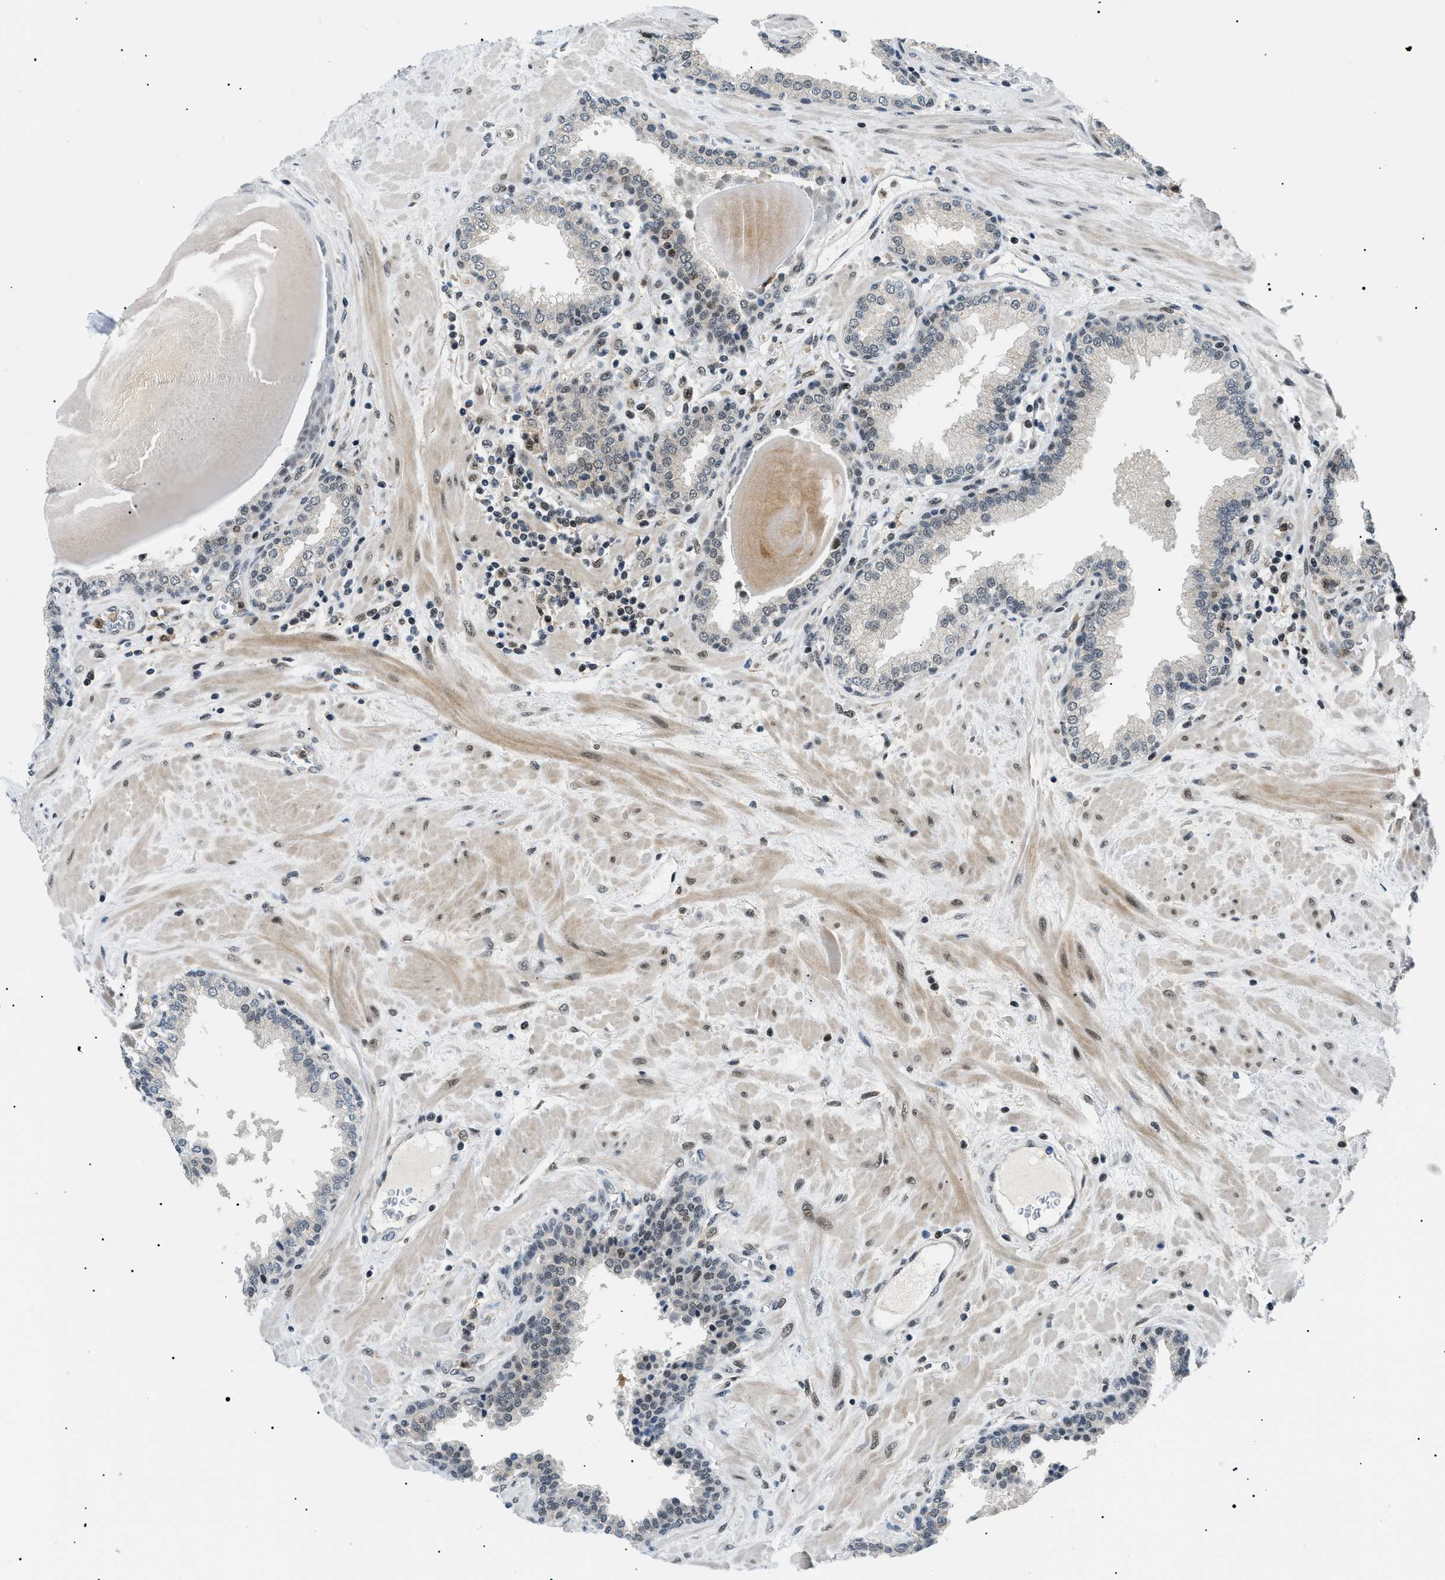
{"staining": {"intensity": "weak", "quantity": "<25%", "location": "nuclear"}, "tissue": "prostate", "cell_type": "Glandular cells", "image_type": "normal", "snomed": [{"axis": "morphology", "description": "Normal tissue, NOS"}, {"axis": "topography", "description": "Prostate"}], "caption": "IHC micrograph of unremarkable prostate: prostate stained with DAB demonstrates no significant protein staining in glandular cells.", "gene": "RBM15", "patient": {"sex": "male", "age": 51}}